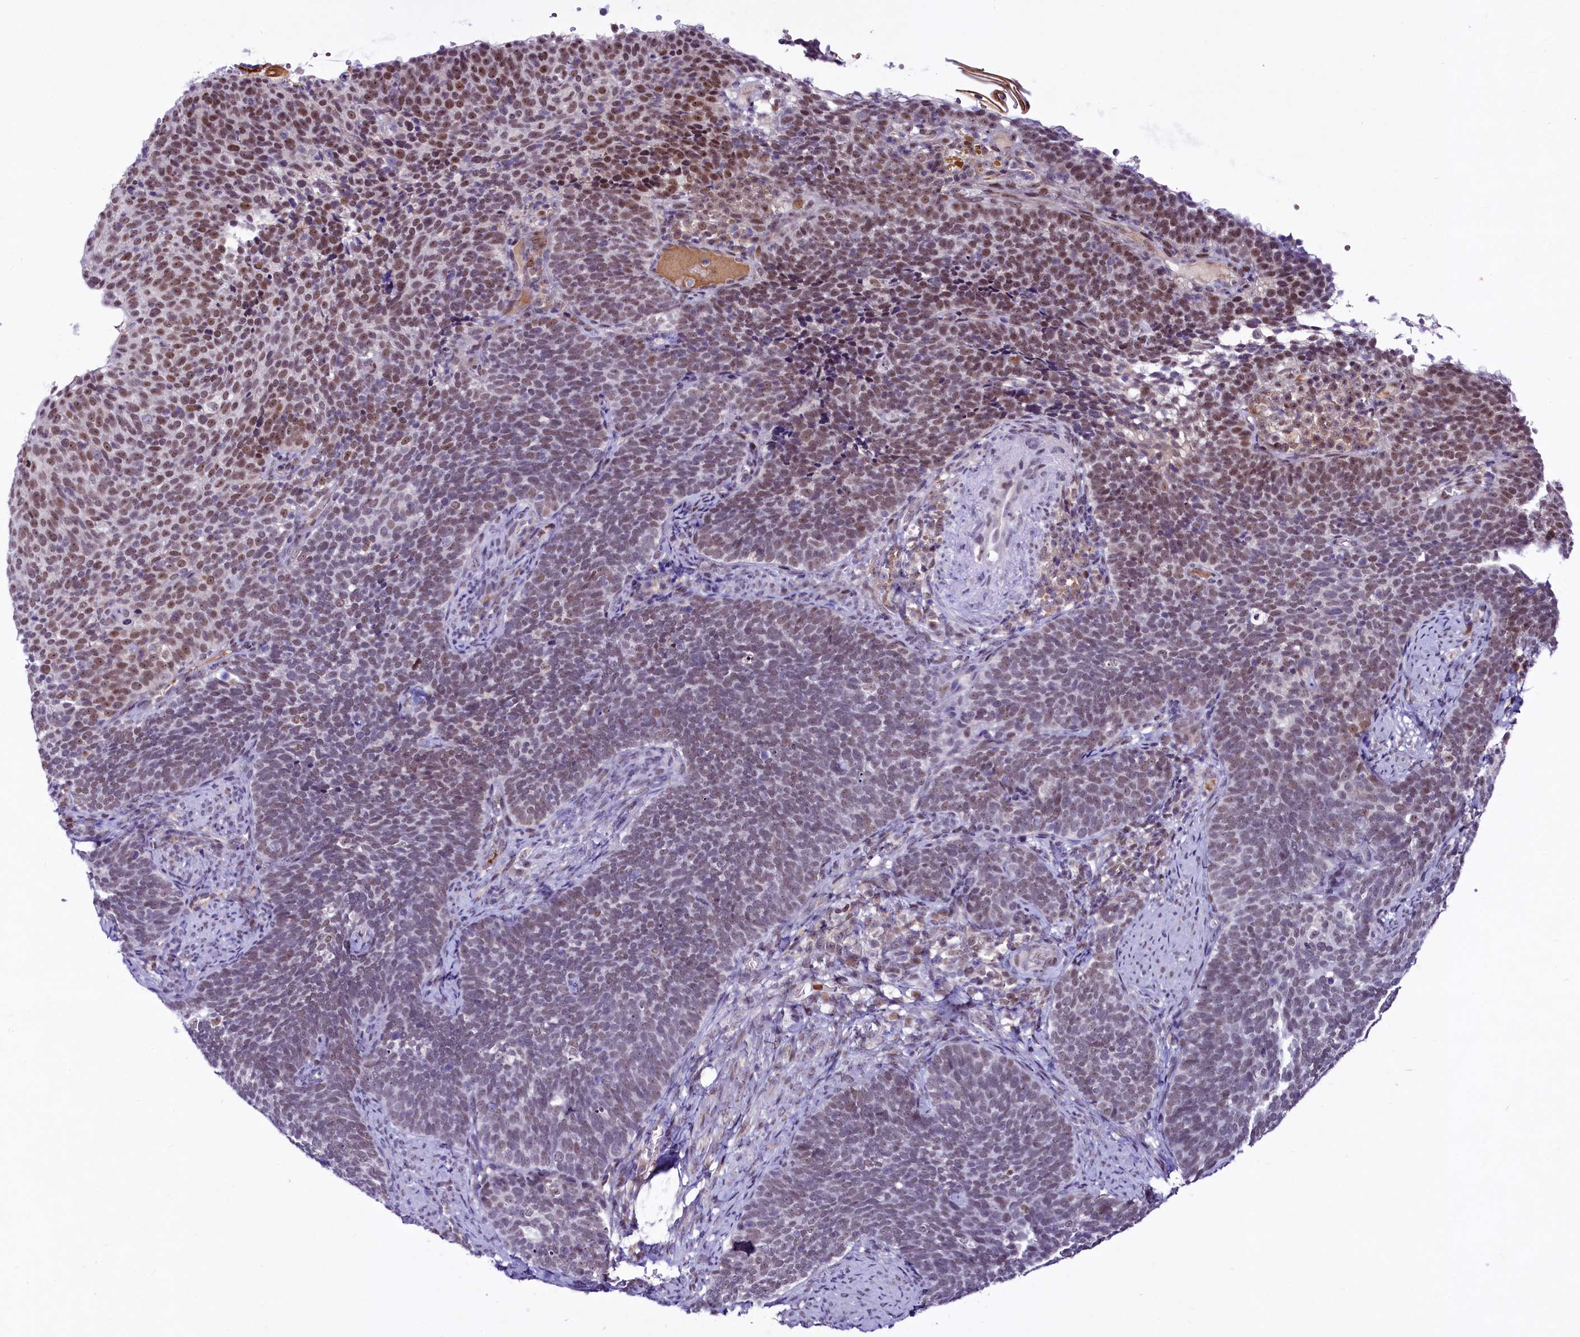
{"staining": {"intensity": "moderate", "quantity": "25%-75%", "location": "nuclear"}, "tissue": "cervical cancer", "cell_type": "Tumor cells", "image_type": "cancer", "snomed": [{"axis": "morphology", "description": "Normal tissue, NOS"}, {"axis": "morphology", "description": "Squamous cell carcinoma, NOS"}, {"axis": "topography", "description": "Cervix"}], "caption": "Immunohistochemistry histopathology image of neoplastic tissue: cervical squamous cell carcinoma stained using IHC reveals medium levels of moderate protein expression localized specifically in the nuclear of tumor cells, appearing as a nuclear brown color.", "gene": "LEUTX", "patient": {"sex": "female", "age": 39}}